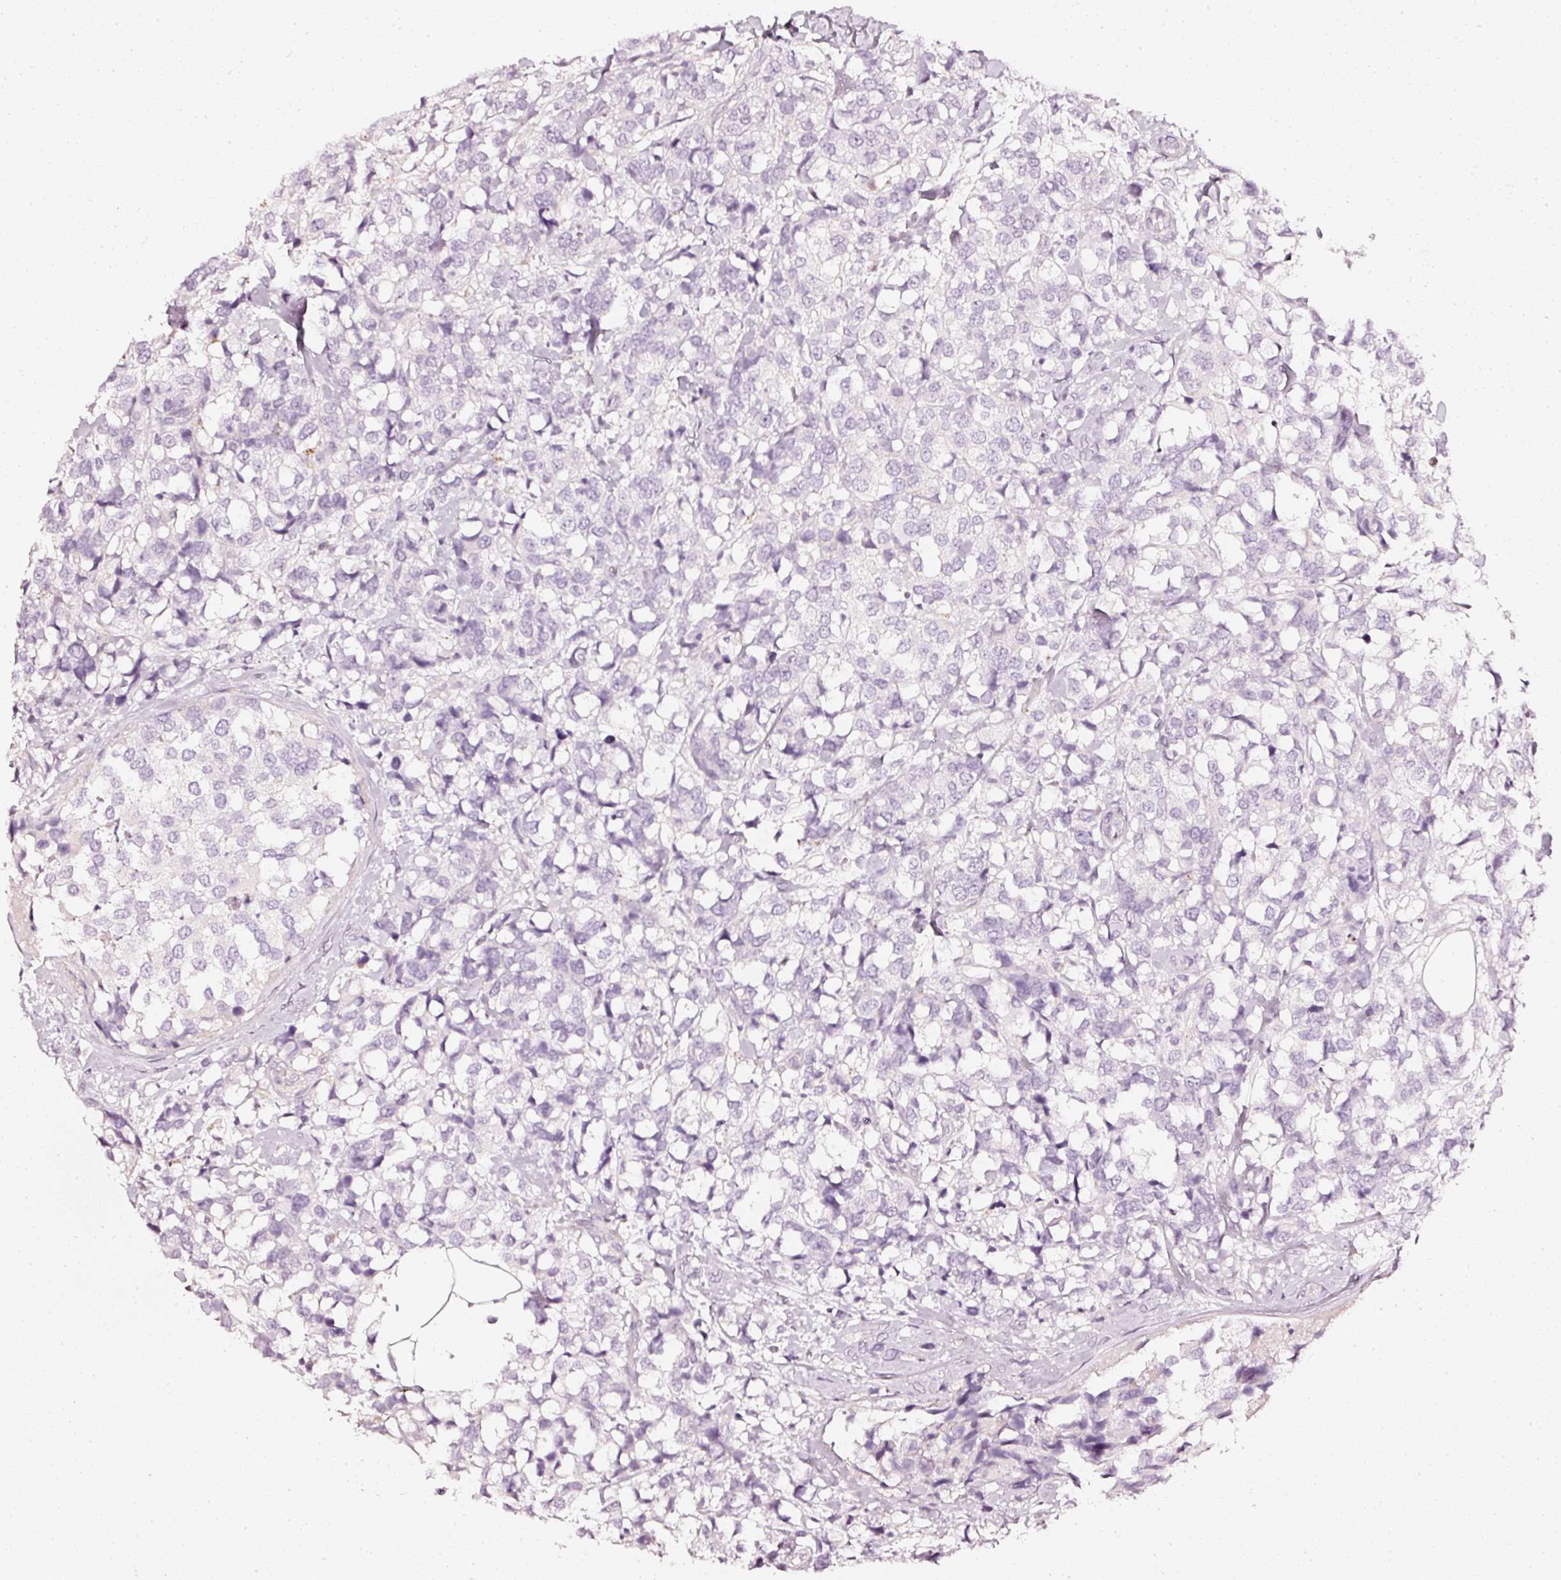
{"staining": {"intensity": "negative", "quantity": "none", "location": "none"}, "tissue": "breast cancer", "cell_type": "Tumor cells", "image_type": "cancer", "snomed": [{"axis": "morphology", "description": "Lobular carcinoma"}, {"axis": "topography", "description": "Breast"}], "caption": "Tumor cells show no significant protein expression in breast cancer (lobular carcinoma). (DAB (3,3'-diaminobenzidine) immunohistochemistry (IHC) with hematoxylin counter stain).", "gene": "CNP", "patient": {"sex": "female", "age": 59}}